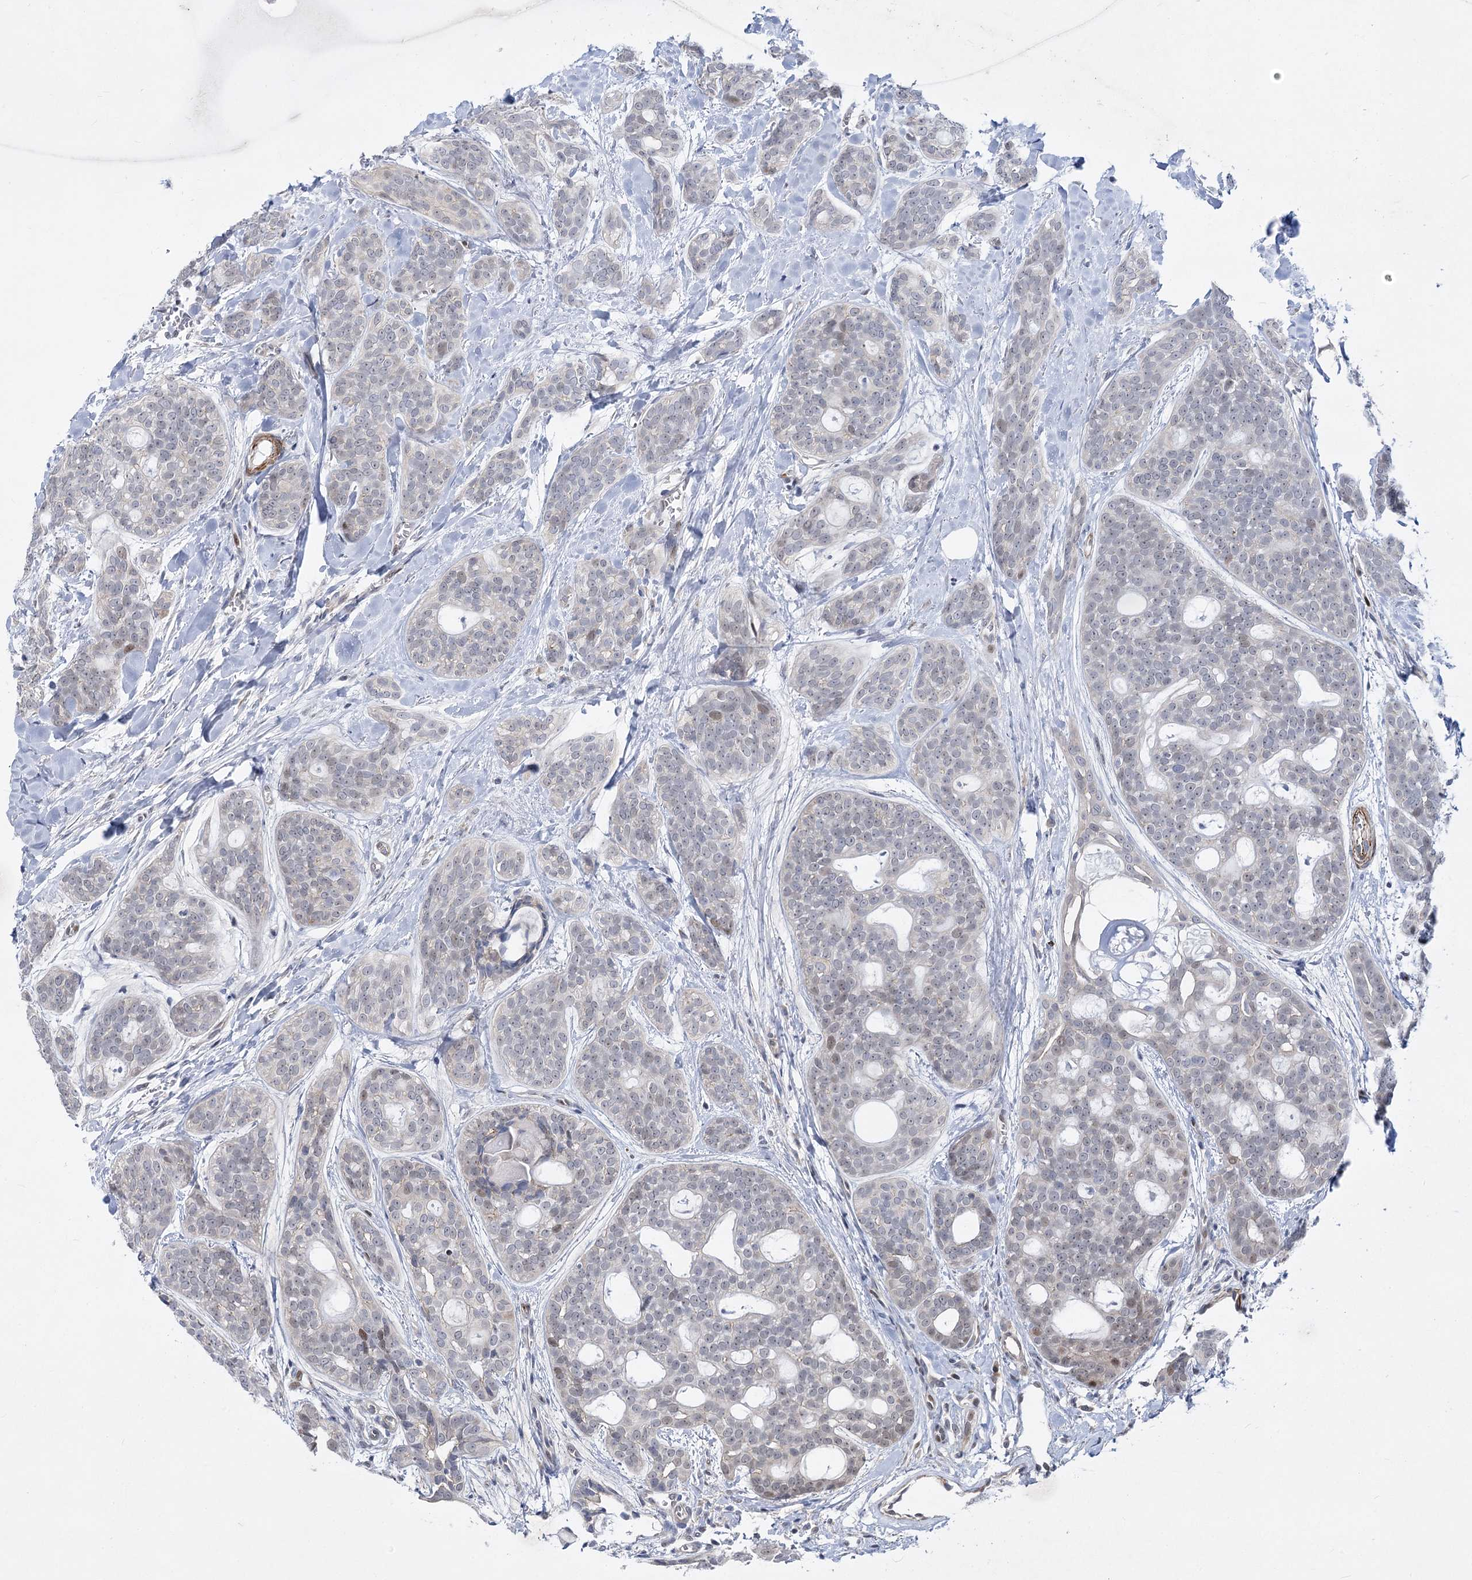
{"staining": {"intensity": "weak", "quantity": "<25%", "location": "nuclear"}, "tissue": "head and neck cancer", "cell_type": "Tumor cells", "image_type": "cancer", "snomed": [{"axis": "morphology", "description": "Adenocarcinoma, NOS"}, {"axis": "topography", "description": "Head-Neck"}], "caption": "The micrograph demonstrates no staining of tumor cells in head and neck cancer.", "gene": "ARSI", "patient": {"sex": "male", "age": 66}}